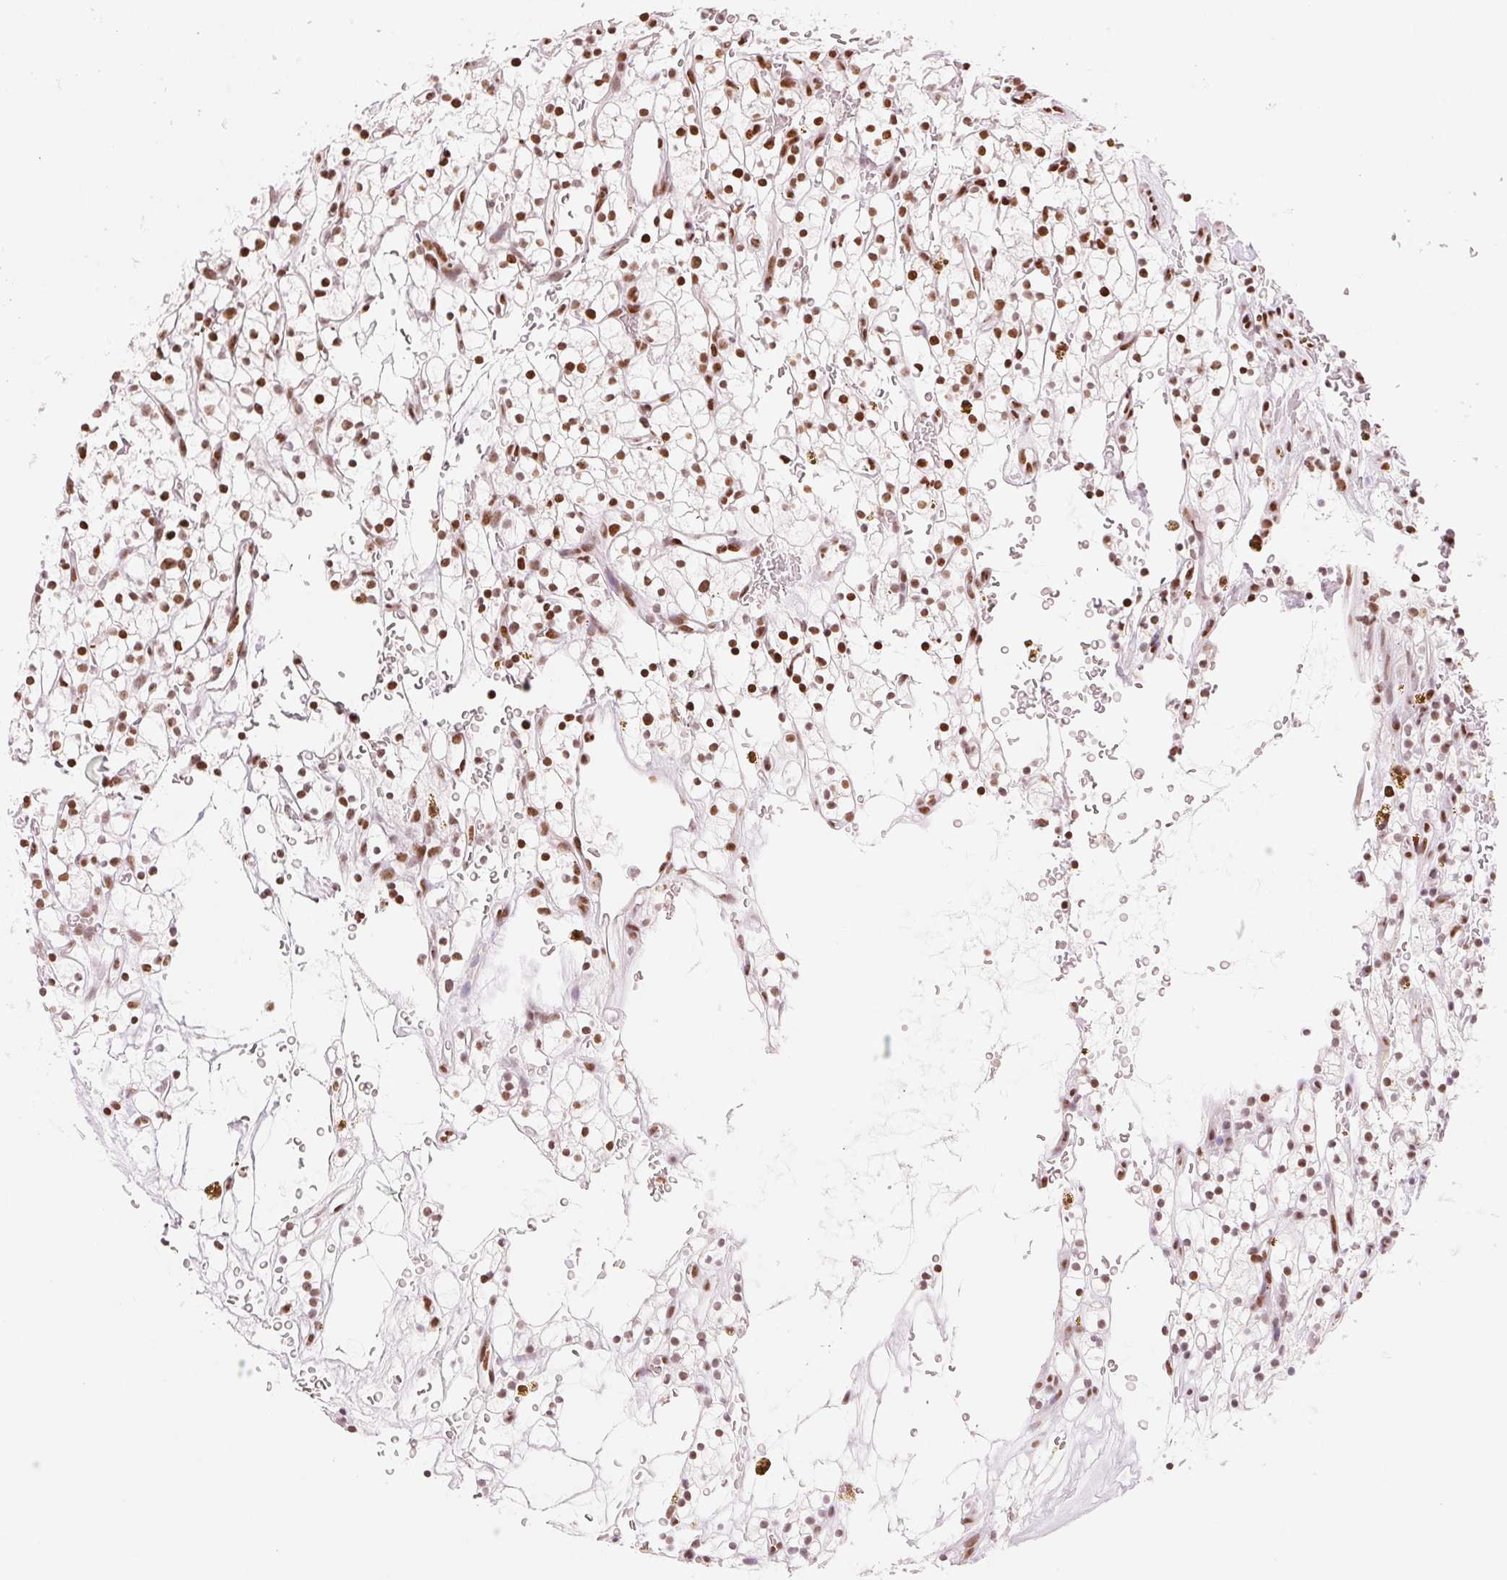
{"staining": {"intensity": "moderate", "quantity": ">75%", "location": "nuclear"}, "tissue": "renal cancer", "cell_type": "Tumor cells", "image_type": "cancer", "snomed": [{"axis": "morphology", "description": "Adenocarcinoma, NOS"}, {"axis": "topography", "description": "Kidney"}], "caption": "A medium amount of moderate nuclear positivity is identified in approximately >75% of tumor cells in renal cancer tissue.", "gene": "NXF1", "patient": {"sex": "female", "age": 64}}